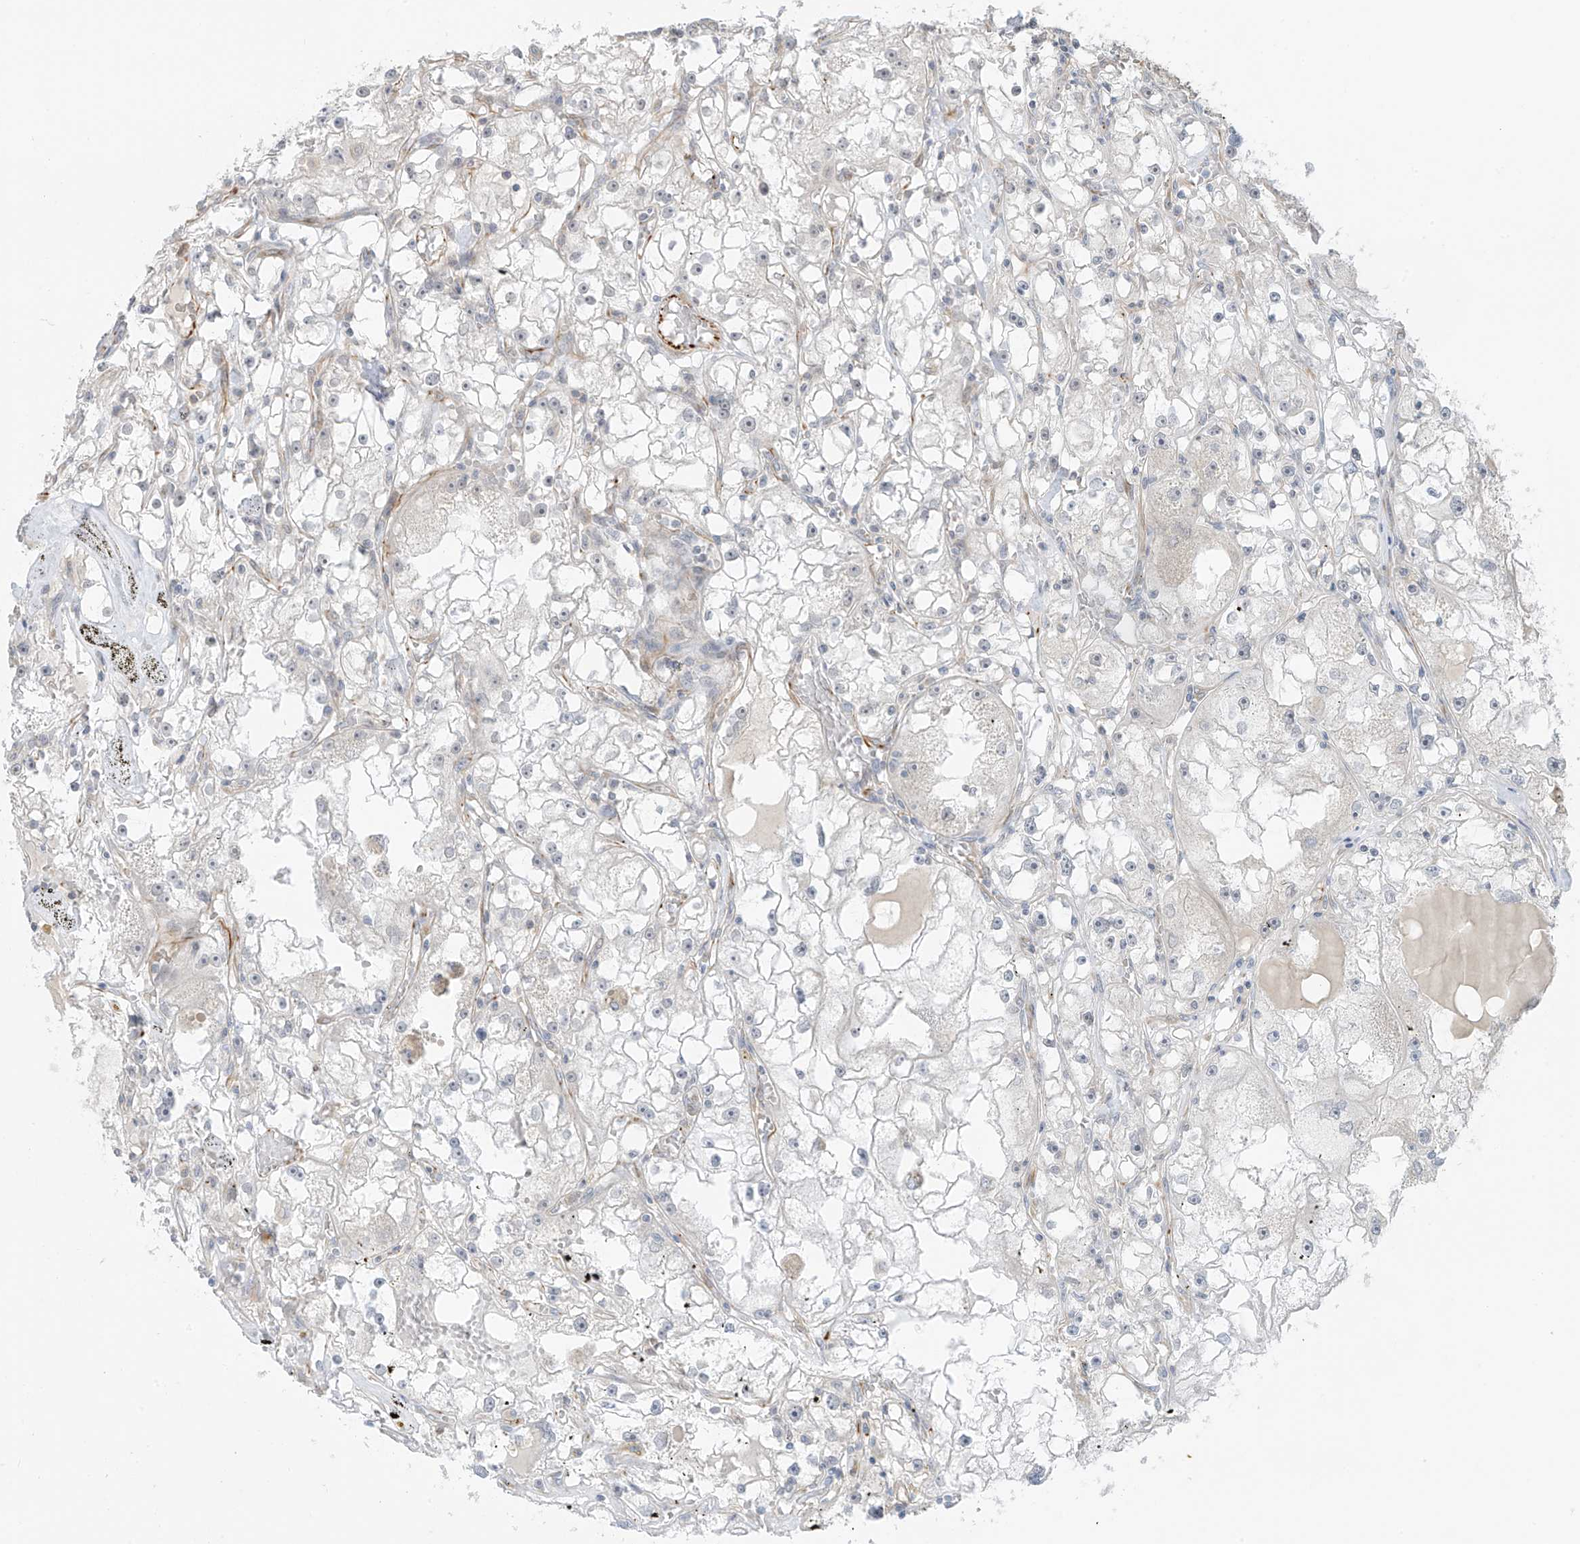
{"staining": {"intensity": "negative", "quantity": "none", "location": "none"}, "tissue": "renal cancer", "cell_type": "Tumor cells", "image_type": "cancer", "snomed": [{"axis": "morphology", "description": "Adenocarcinoma, NOS"}, {"axis": "topography", "description": "Kidney"}], "caption": "There is no significant staining in tumor cells of renal adenocarcinoma.", "gene": "HS6ST2", "patient": {"sex": "male", "age": 56}}